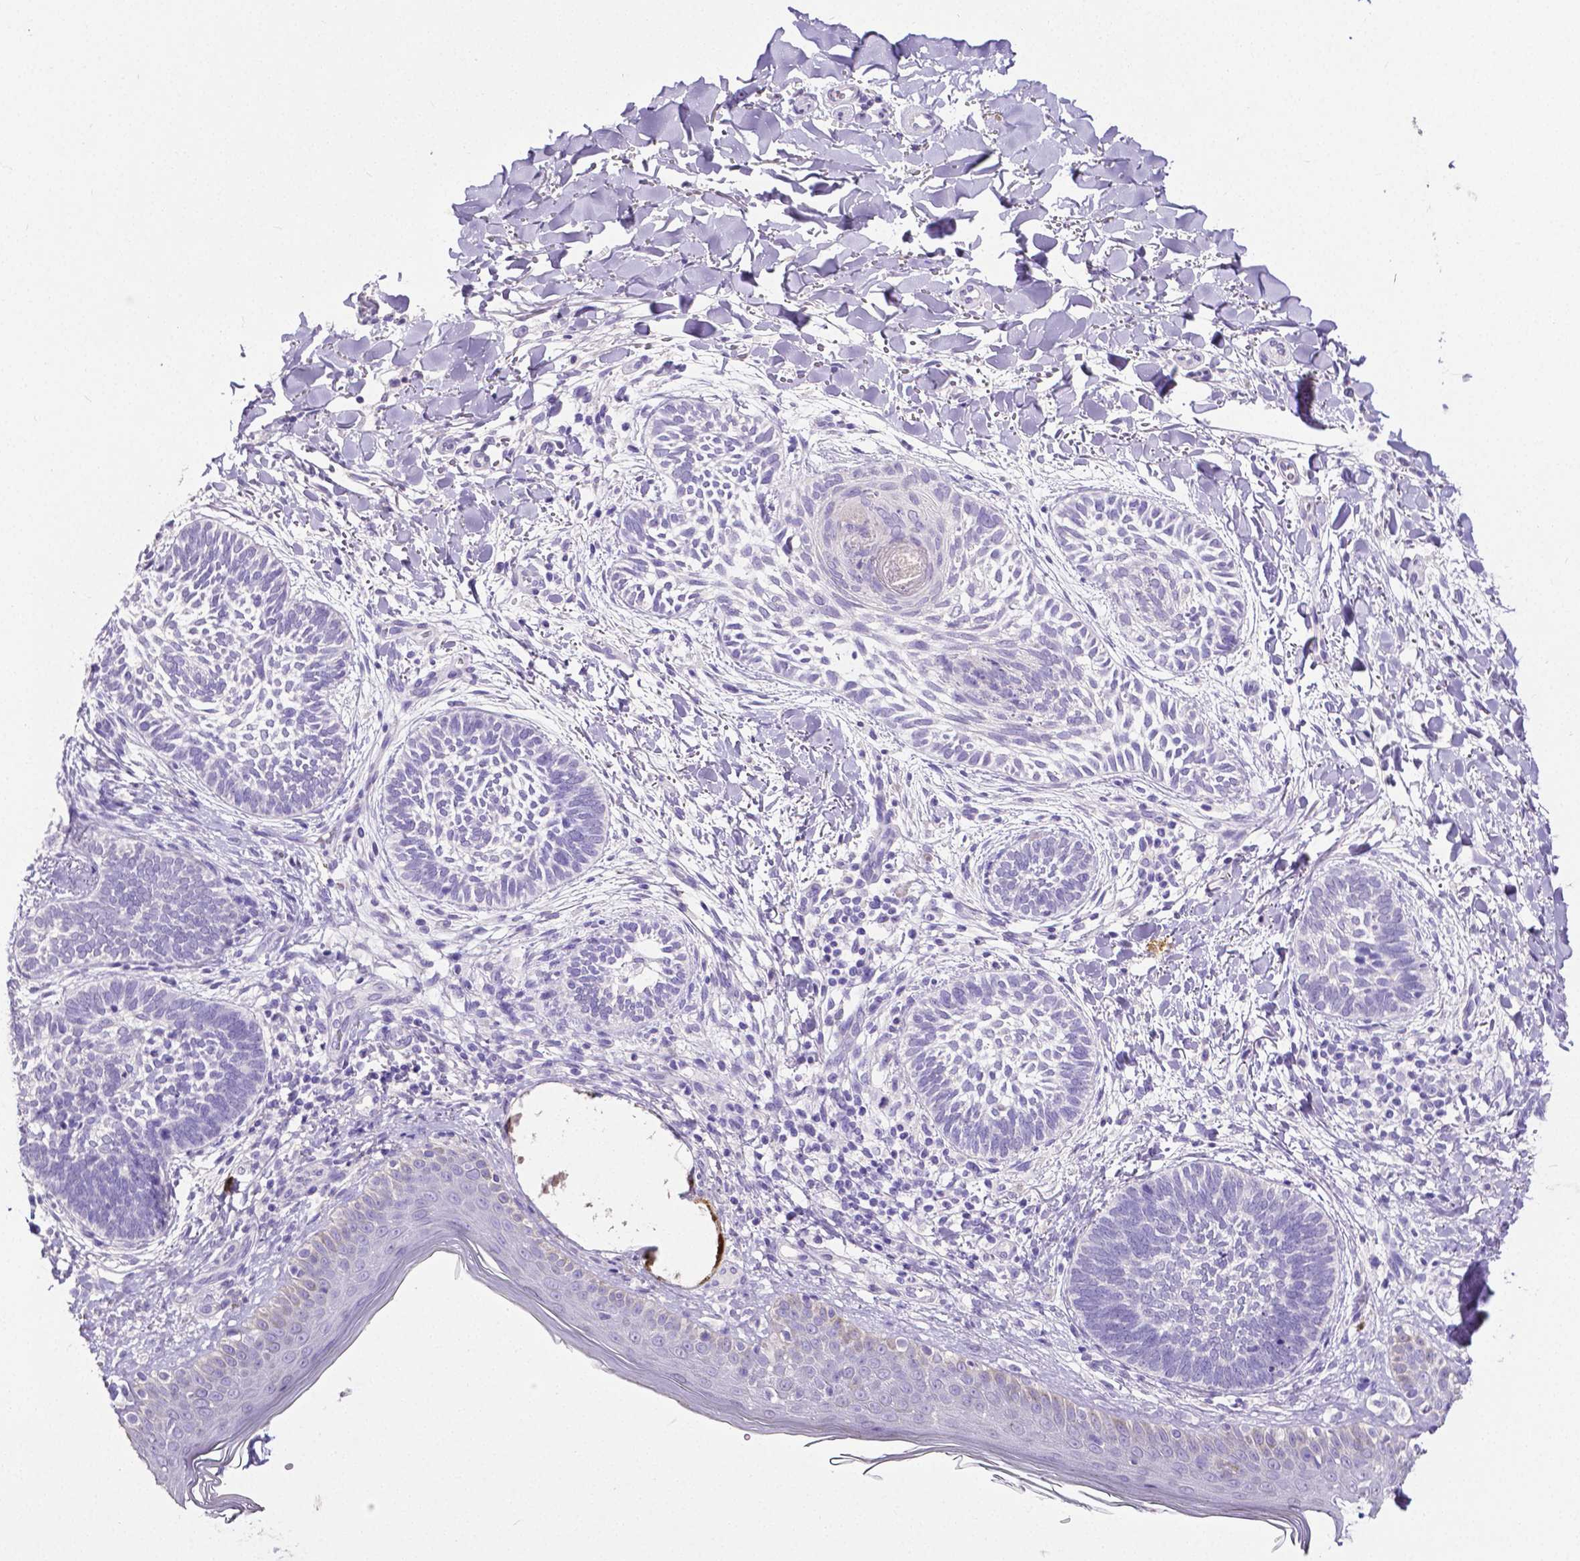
{"staining": {"intensity": "negative", "quantity": "none", "location": "none"}, "tissue": "skin cancer", "cell_type": "Tumor cells", "image_type": "cancer", "snomed": [{"axis": "morphology", "description": "Normal tissue, NOS"}, {"axis": "morphology", "description": "Basal cell carcinoma"}, {"axis": "topography", "description": "Skin"}], "caption": "Micrograph shows no protein staining in tumor cells of skin cancer (basal cell carcinoma) tissue.", "gene": "MMP9", "patient": {"sex": "male", "age": 46}}